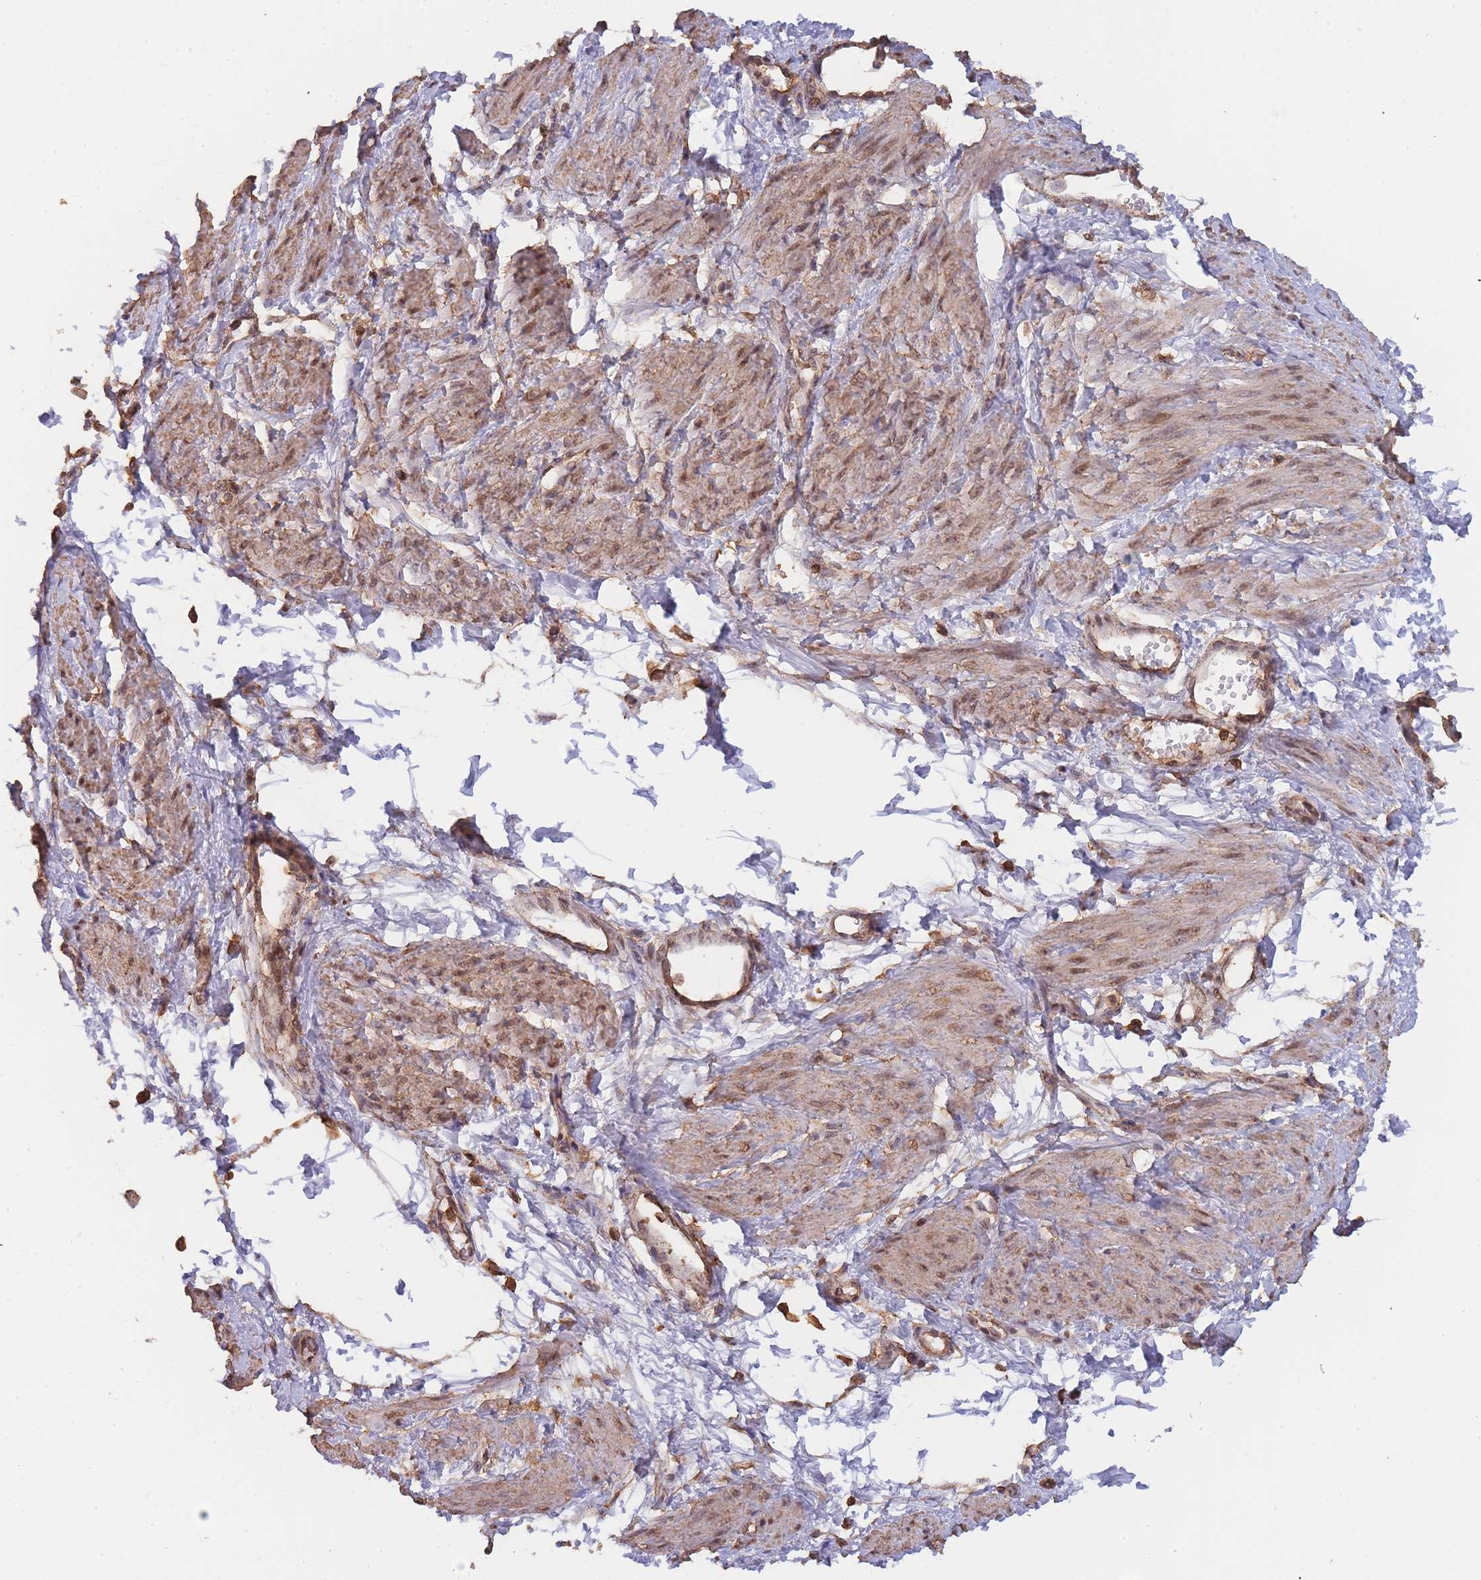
{"staining": {"intensity": "moderate", "quantity": ">75%", "location": "cytoplasmic/membranous,nuclear"}, "tissue": "smooth muscle", "cell_type": "Smooth muscle cells", "image_type": "normal", "snomed": [{"axis": "morphology", "description": "Normal tissue, NOS"}, {"axis": "topography", "description": "Smooth muscle"}, {"axis": "topography", "description": "Uterus"}], "caption": "The immunohistochemical stain shows moderate cytoplasmic/membranous,nuclear staining in smooth muscle cells of benign smooth muscle.", "gene": "METRN", "patient": {"sex": "female", "age": 39}}